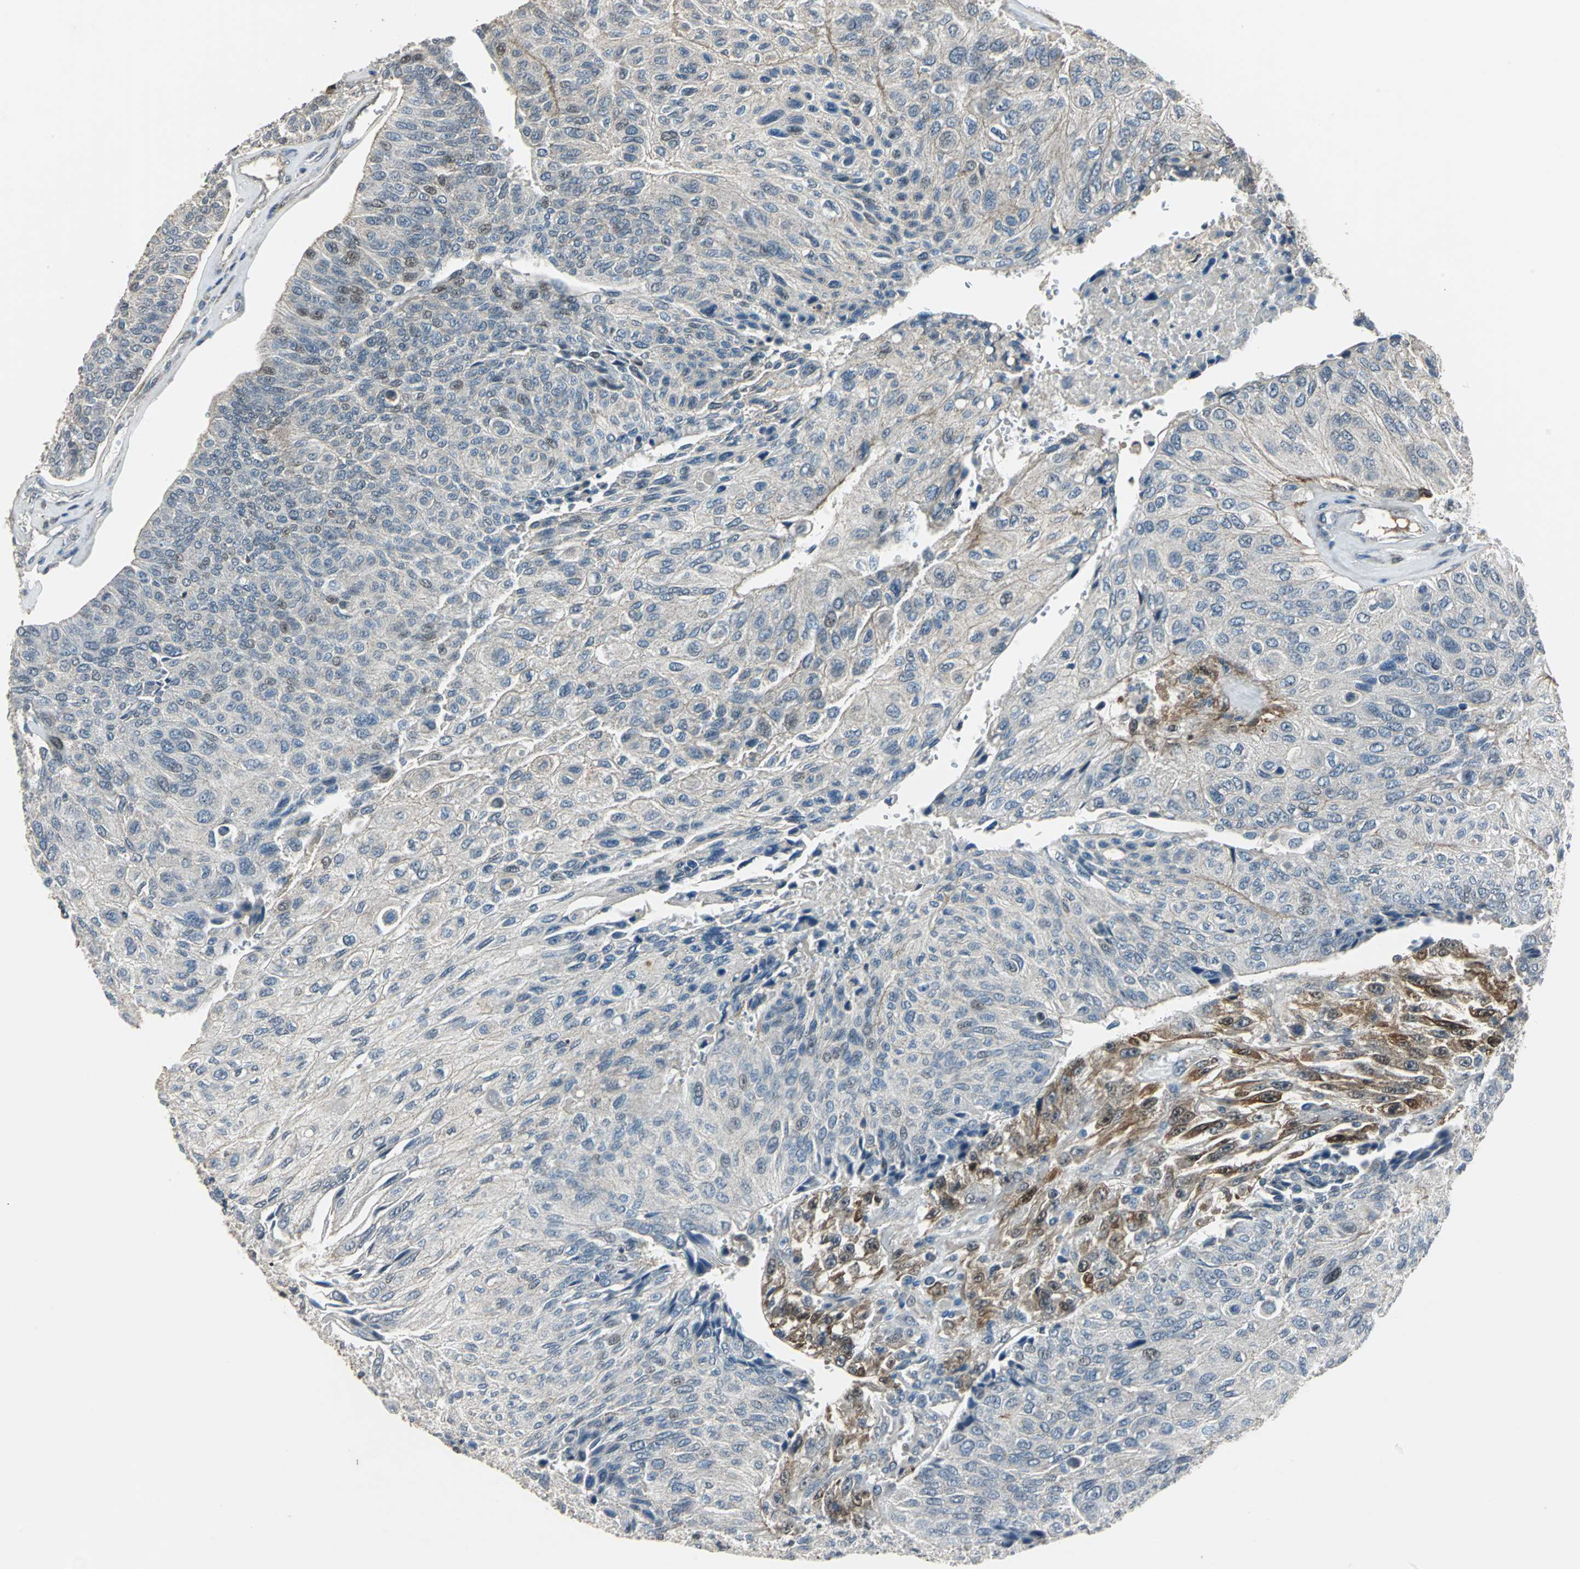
{"staining": {"intensity": "weak", "quantity": "25%-75%", "location": "cytoplasmic/membranous"}, "tissue": "urothelial cancer", "cell_type": "Tumor cells", "image_type": "cancer", "snomed": [{"axis": "morphology", "description": "Urothelial carcinoma, High grade"}, {"axis": "topography", "description": "Urinary bladder"}], "caption": "Immunohistochemistry micrograph of neoplastic tissue: human urothelial cancer stained using IHC demonstrates low levels of weak protein expression localized specifically in the cytoplasmic/membranous of tumor cells, appearing as a cytoplasmic/membranous brown color.", "gene": "DNAJB4", "patient": {"sex": "male", "age": 66}}